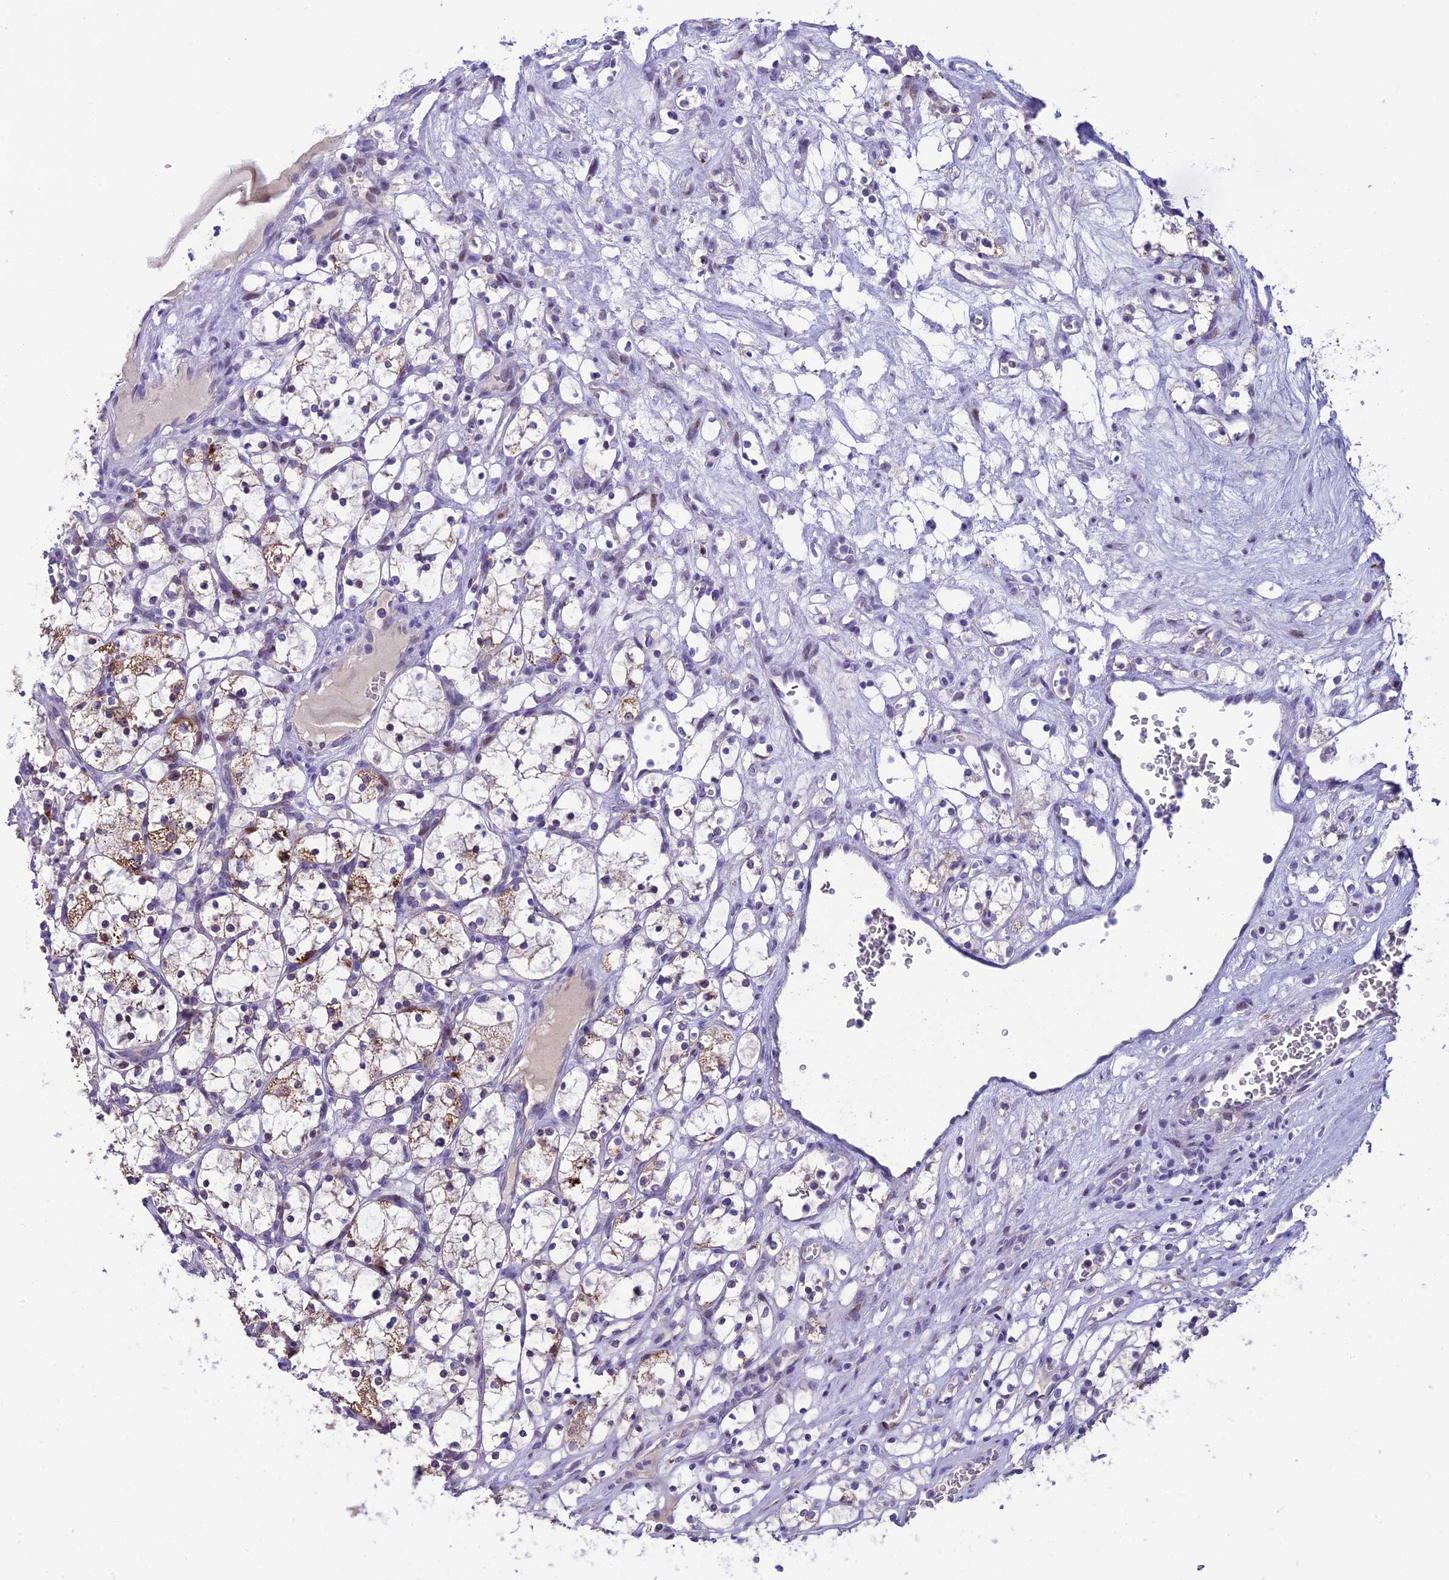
{"staining": {"intensity": "moderate", "quantity": "<25%", "location": "cytoplasmic/membranous"}, "tissue": "renal cancer", "cell_type": "Tumor cells", "image_type": "cancer", "snomed": [{"axis": "morphology", "description": "Adenocarcinoma, NOS"}, {"axis": "topography", "description": "Kidney"}], "caption": "Renal cancer (adenocarcinoma) stained for a protein shows moderate cytoplasmic/membranous positivity in tumor cells.", "gene": "SLC10A1", "patient": {"sex": "female", "age": 69}}